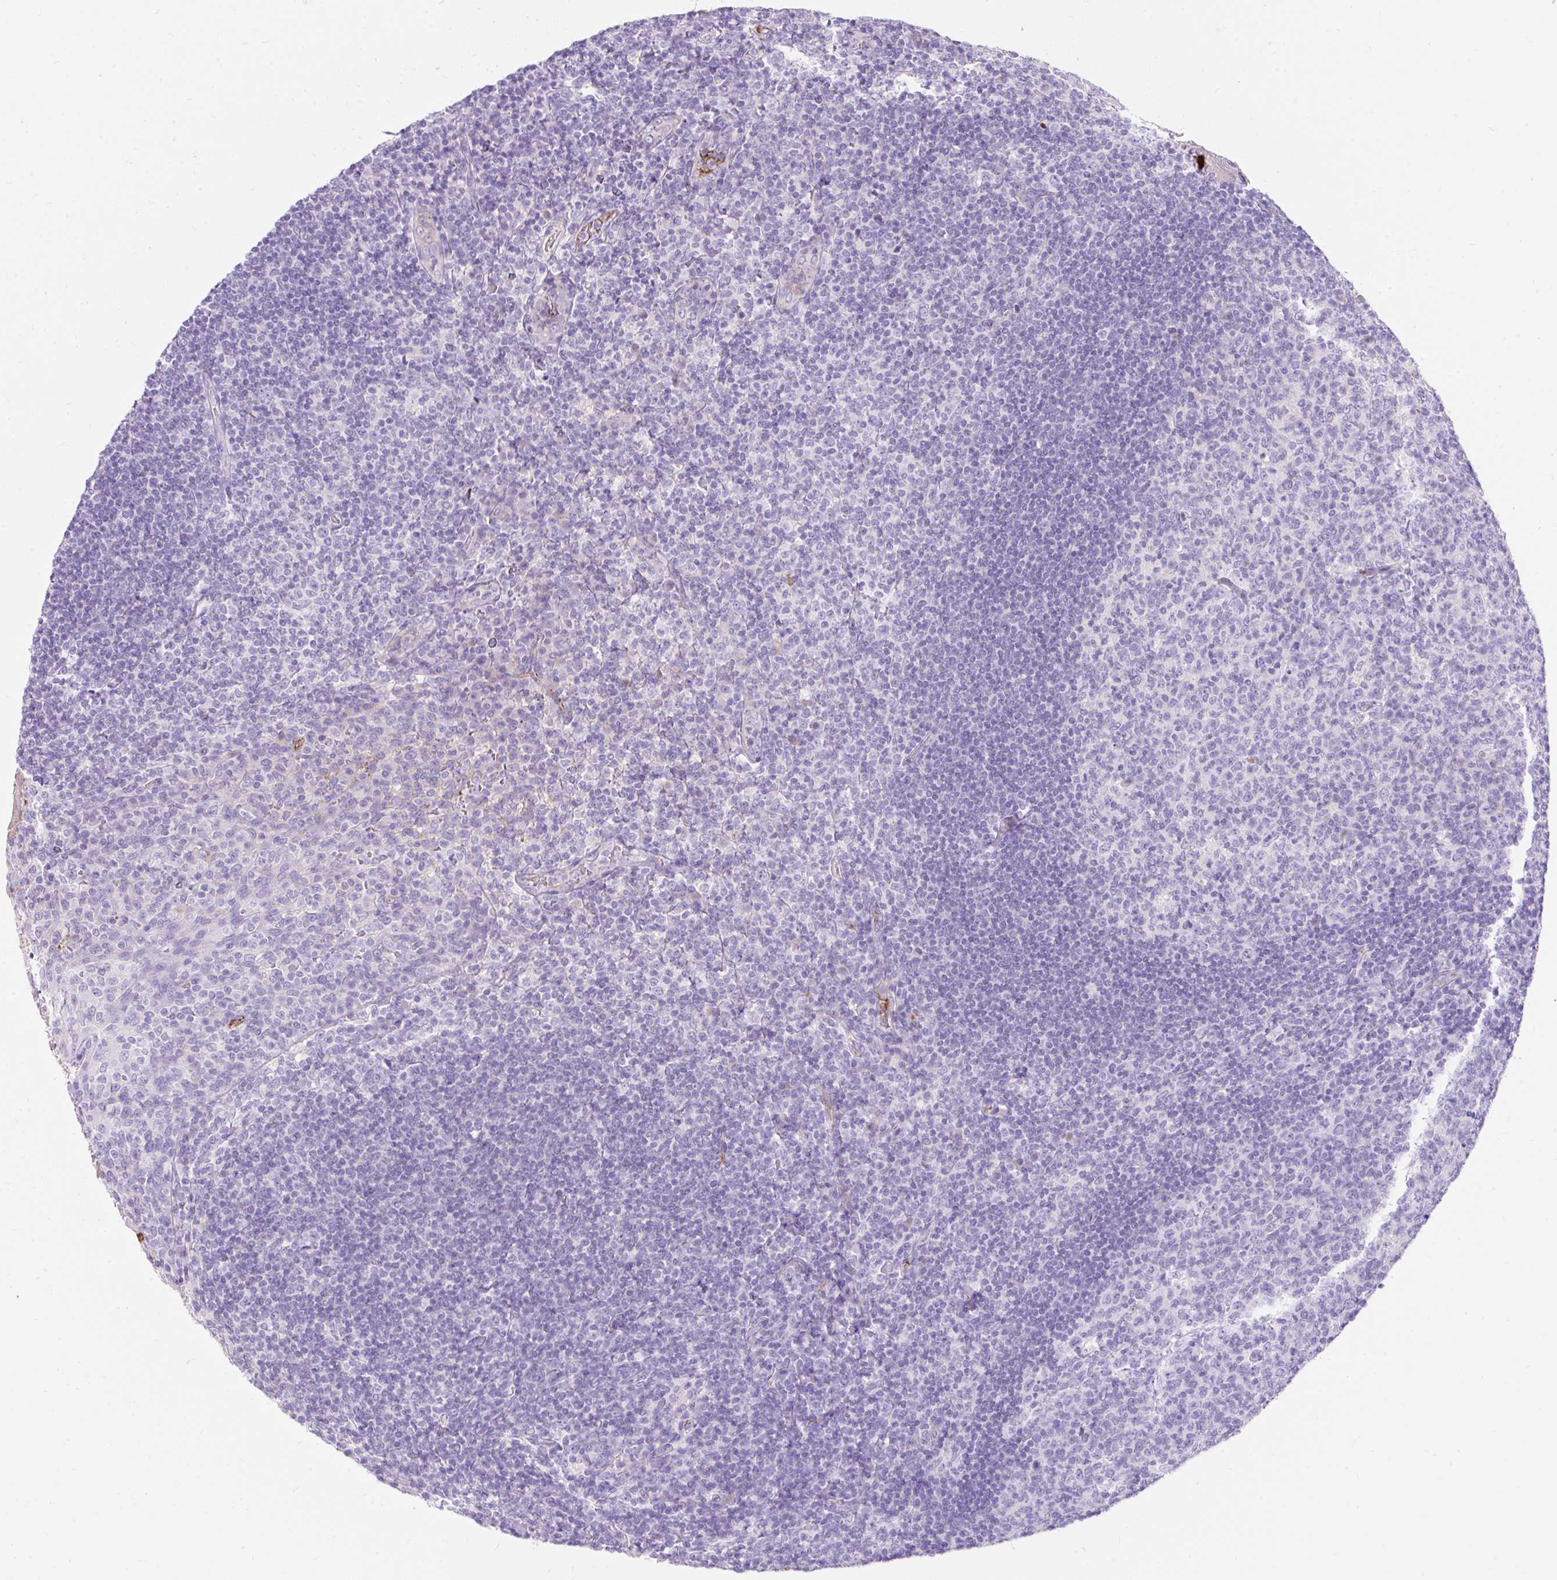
{"staining": {"intensity": "negative", "quantity": "none", "location": "none"}, "tissue": "tonsil", "cell_type": "Germinal center cells", "image_type": "normal", "snomed": [{"axis": "morphology", "description": "Normal tissue, NOS"}, {"axis": "topography", "description": "Tonsil"}], "caption": "Germinal center cells are negative for brown protein staining in normal tonsil. (DAB (3,3'-diaminobenzidine) immunohistochemistry, high magnification).", "gene": "APOC2", "patient": {"sex": "female", "age": 10}}